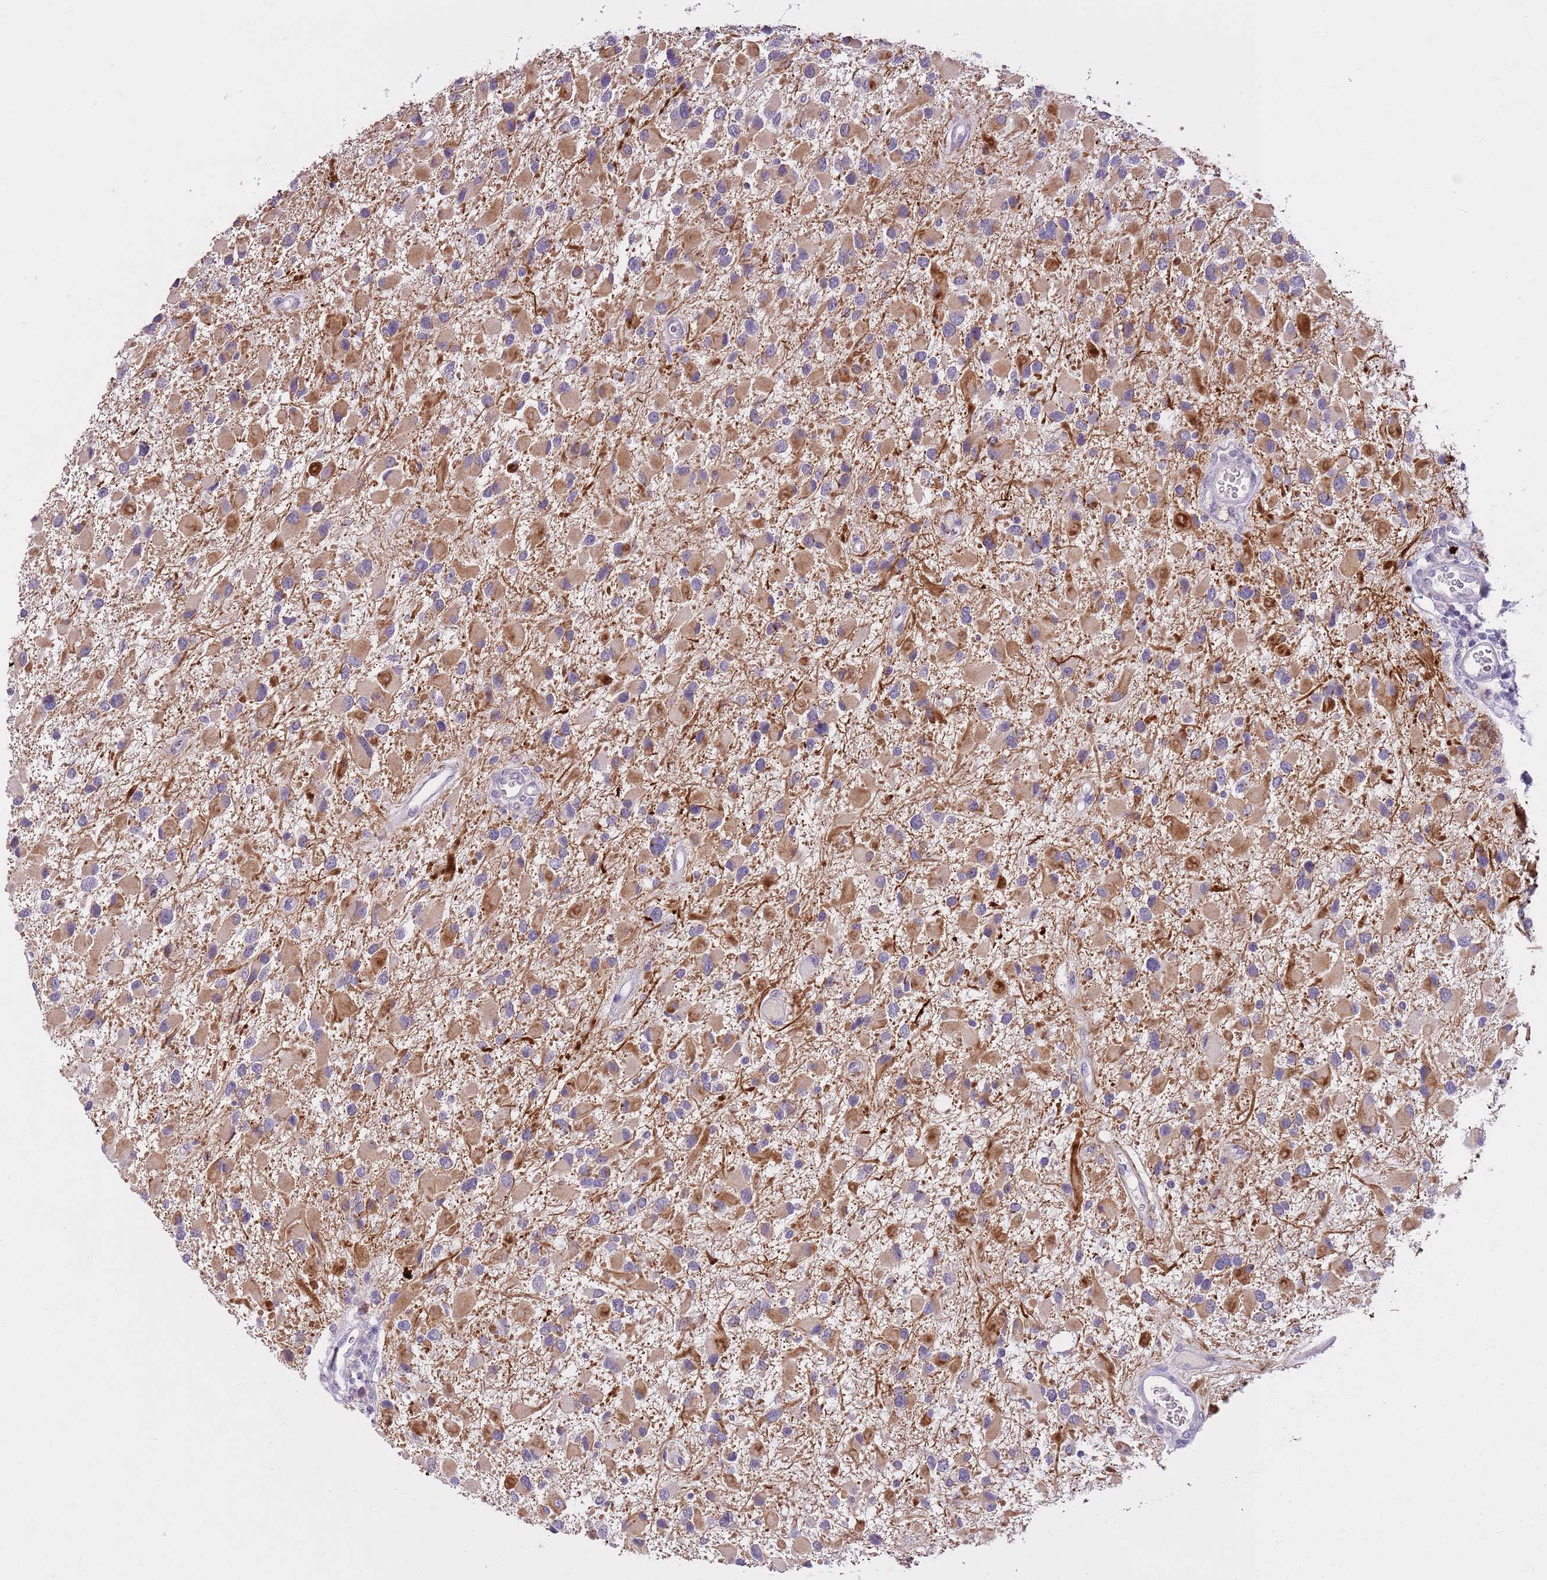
{"staining": {"intensity": "moderate", "quantity": ">75%", "location": "cytoplasmic/membranous"}, "tissue": "glioma", "cell_type": "Tumor cells", "image_type": "cancer", "snomed": [{"axis": "morphology", "description": "Glioma, malignant, High grade"}, {"axis": "topography", "description": "Brain"}], "caption": "Malignant glioma (high-grade) stained with DAB immunohistochemistry (IHC) exhibits medium levels of moderate cytoplasmic/membranous staining in about >75% of tumor cells.", "gene": "SLC35E3", "patient": {"sex": "male", "age": 53}}